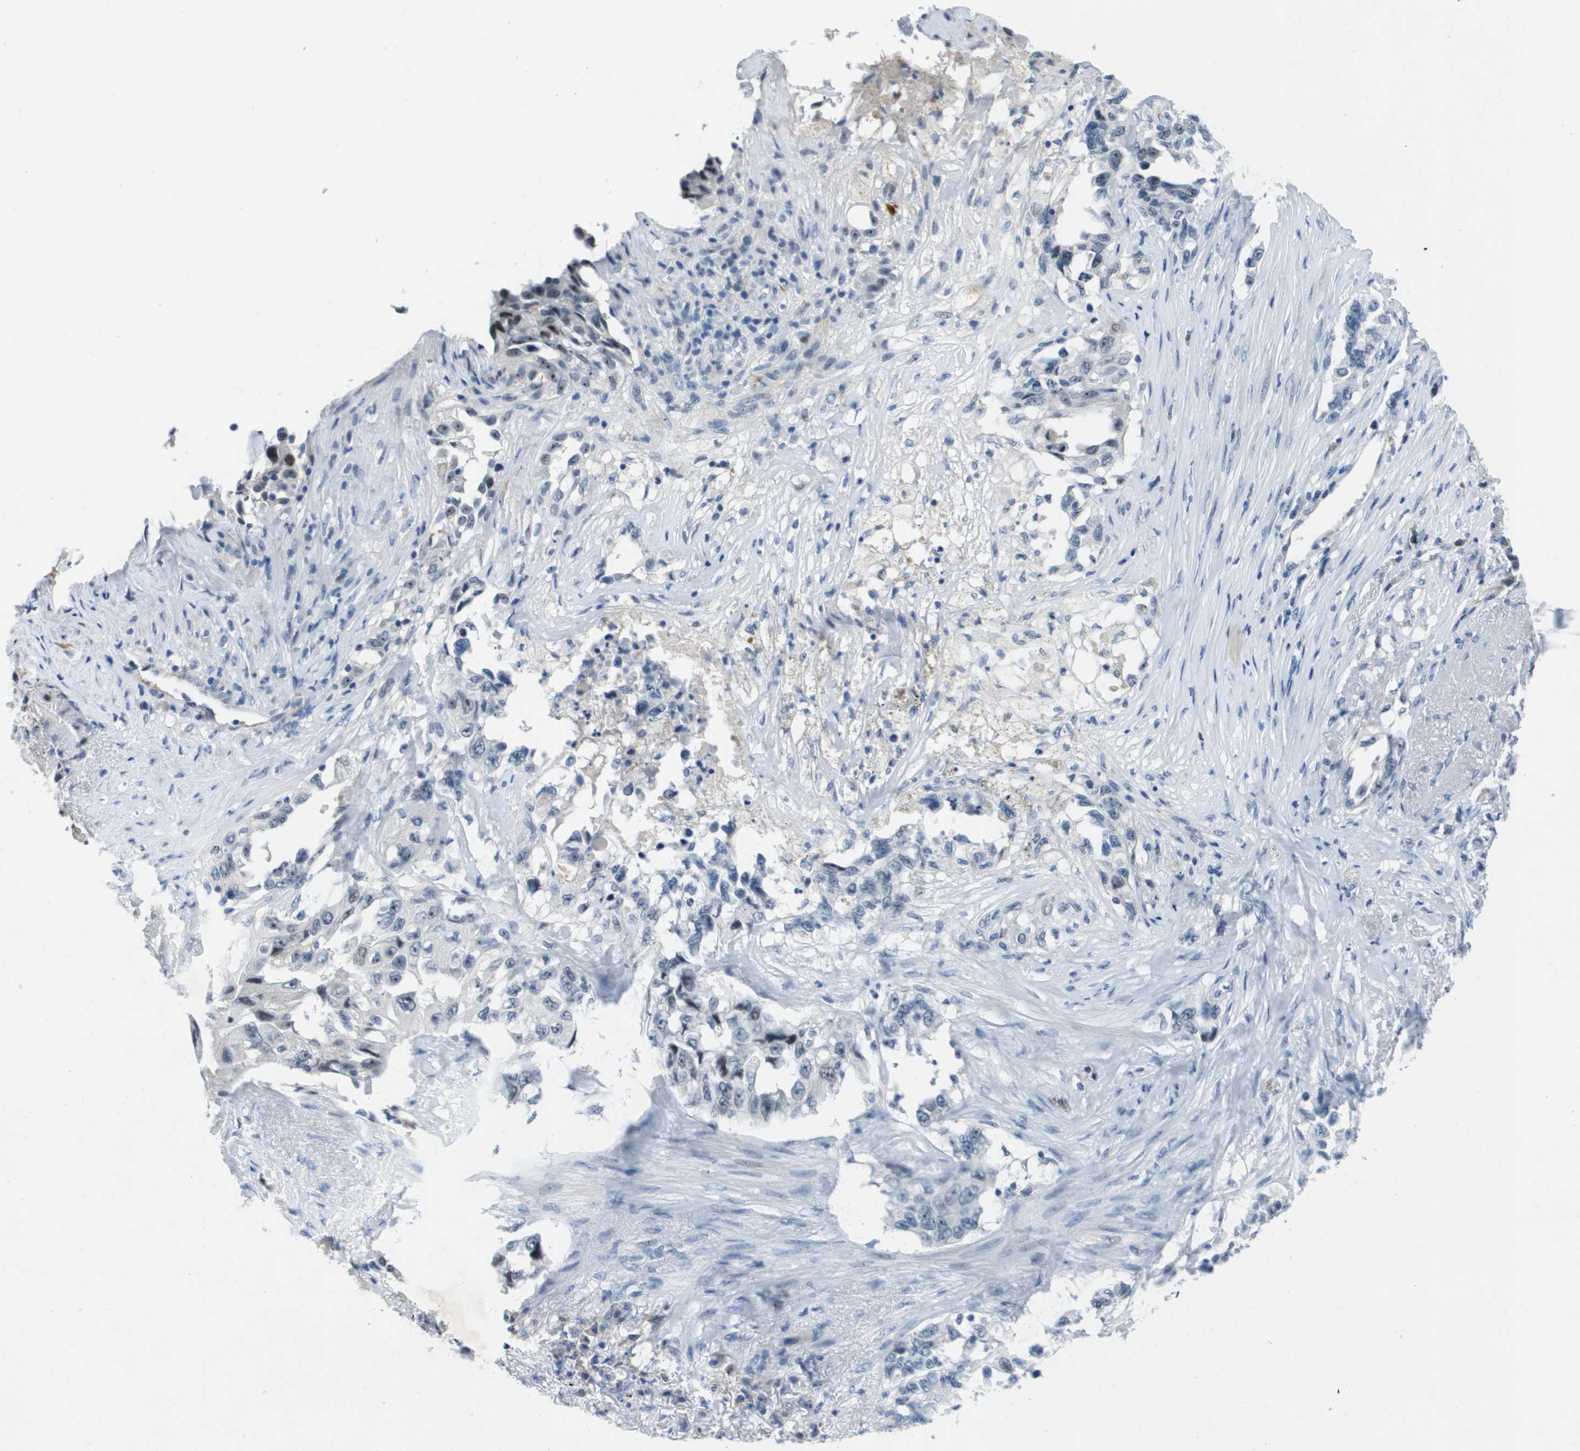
{"staining": {"intensity": "negative", "quantity": "none", "location": "none"}, "tissue": "lung cancer", "cell_type": "Tumor cells", "image_type": "cancer", "snomed": [{"axis": "morphology", "description": "Adenocarcinoma, NOS"}, {"axis": "topography", "description": "Lung"}], "caption": "IHC photomicrograph of neoplastic tissue: lung adenocarcinoma stained with DAB exhibits no significant protein positivity in tumor cells.", "gene": "ITGA6", "patient": {"sex": "female", "age": 51}}